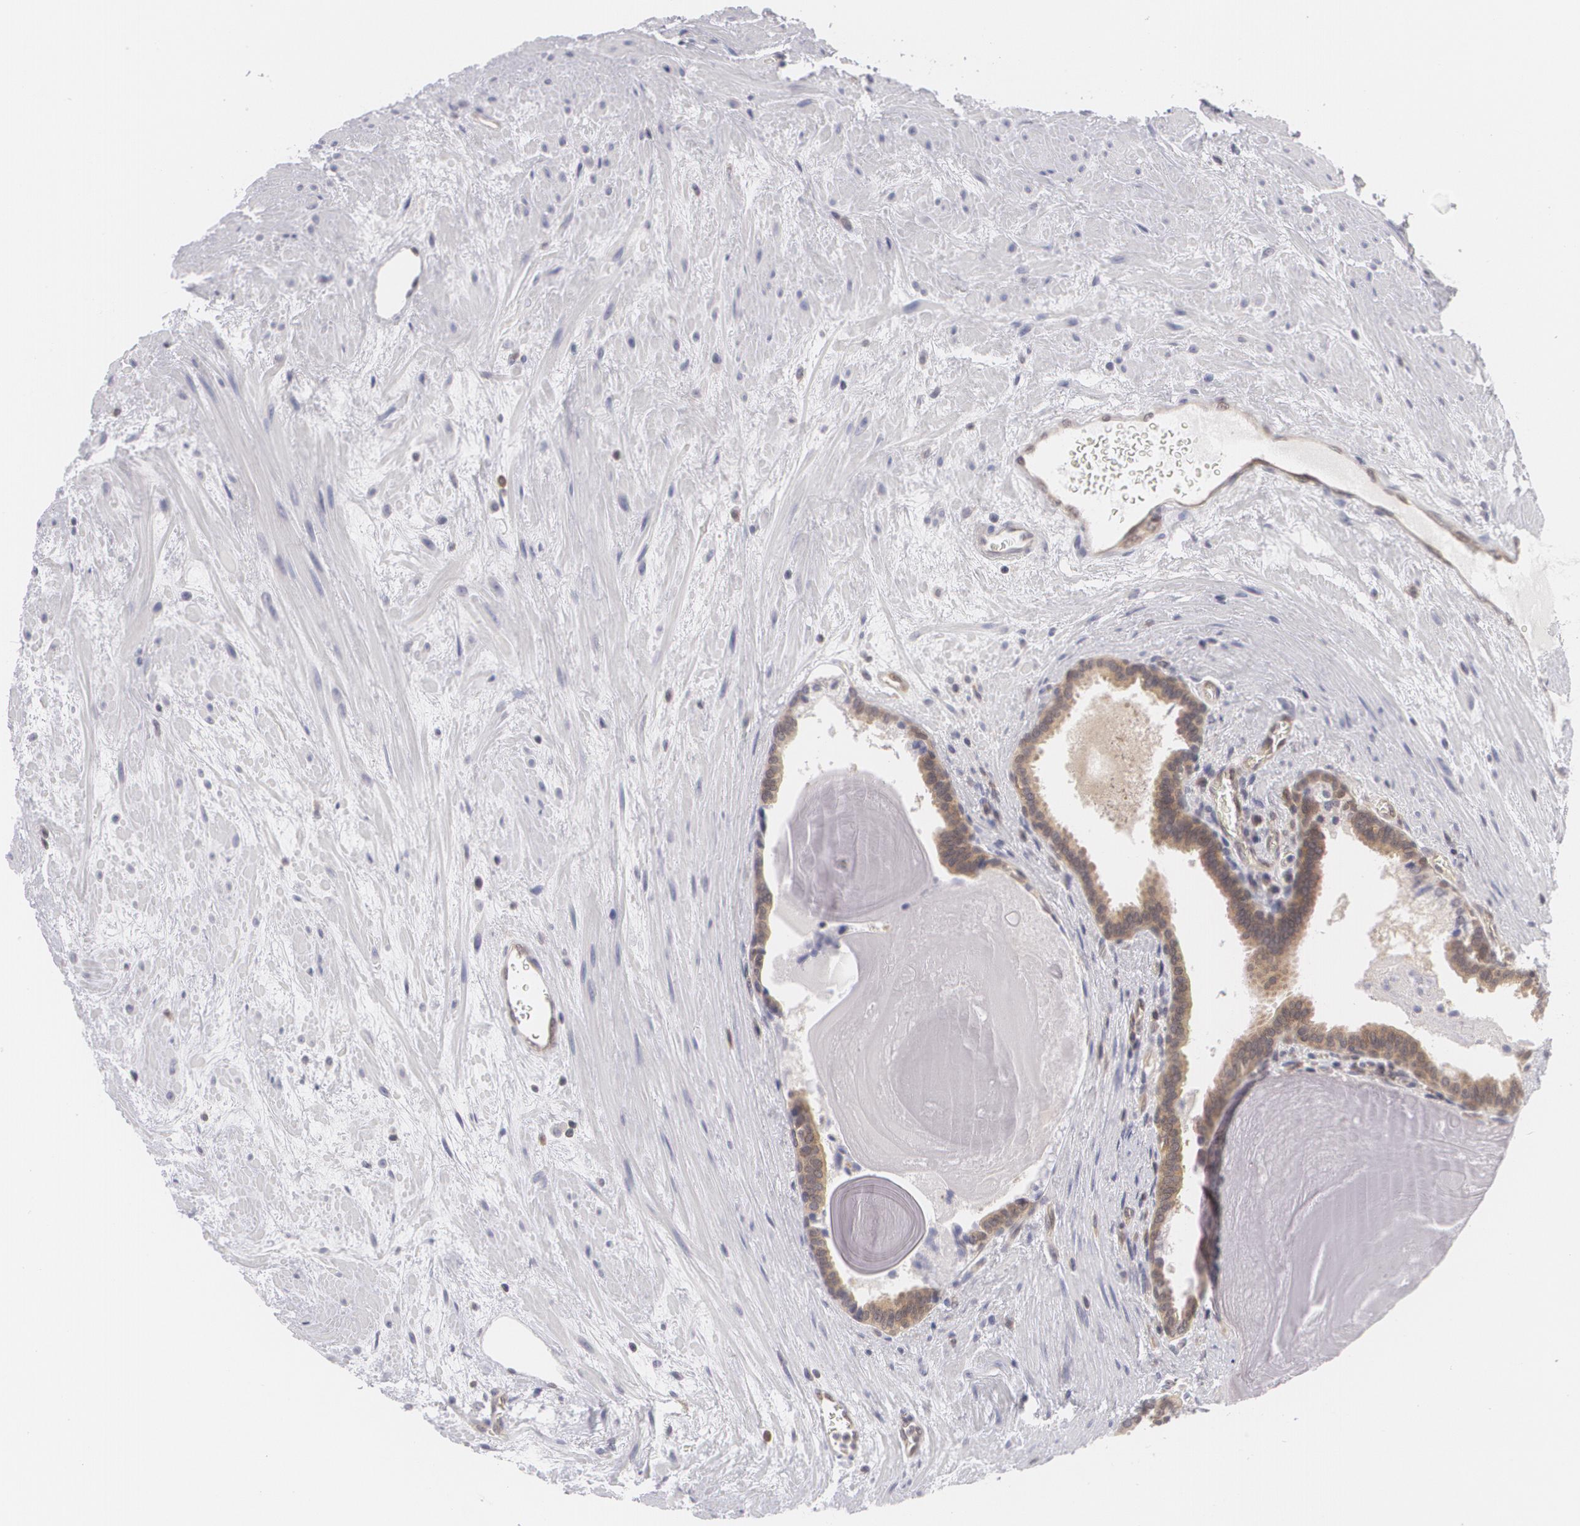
{"staining": {"intensity": "weak", "quantity": ">75%", "location": "cytoplasmic/membranous"}, "tissue": "prostate", "cell_type": "Glandular cells", "image_type": "normal", "snomed": [{"axis": "morphology", "description": "Normal tissue, NOS"}, {"axis": "topography", "description": "Prostate"}], "caption": "Weak cytoplasmic/membranous staining is identified in approximately >75% of glandular cells in unremarkable prostate.", "gene": "BCL10", "patient": {"sex": "male", "age": 65}}